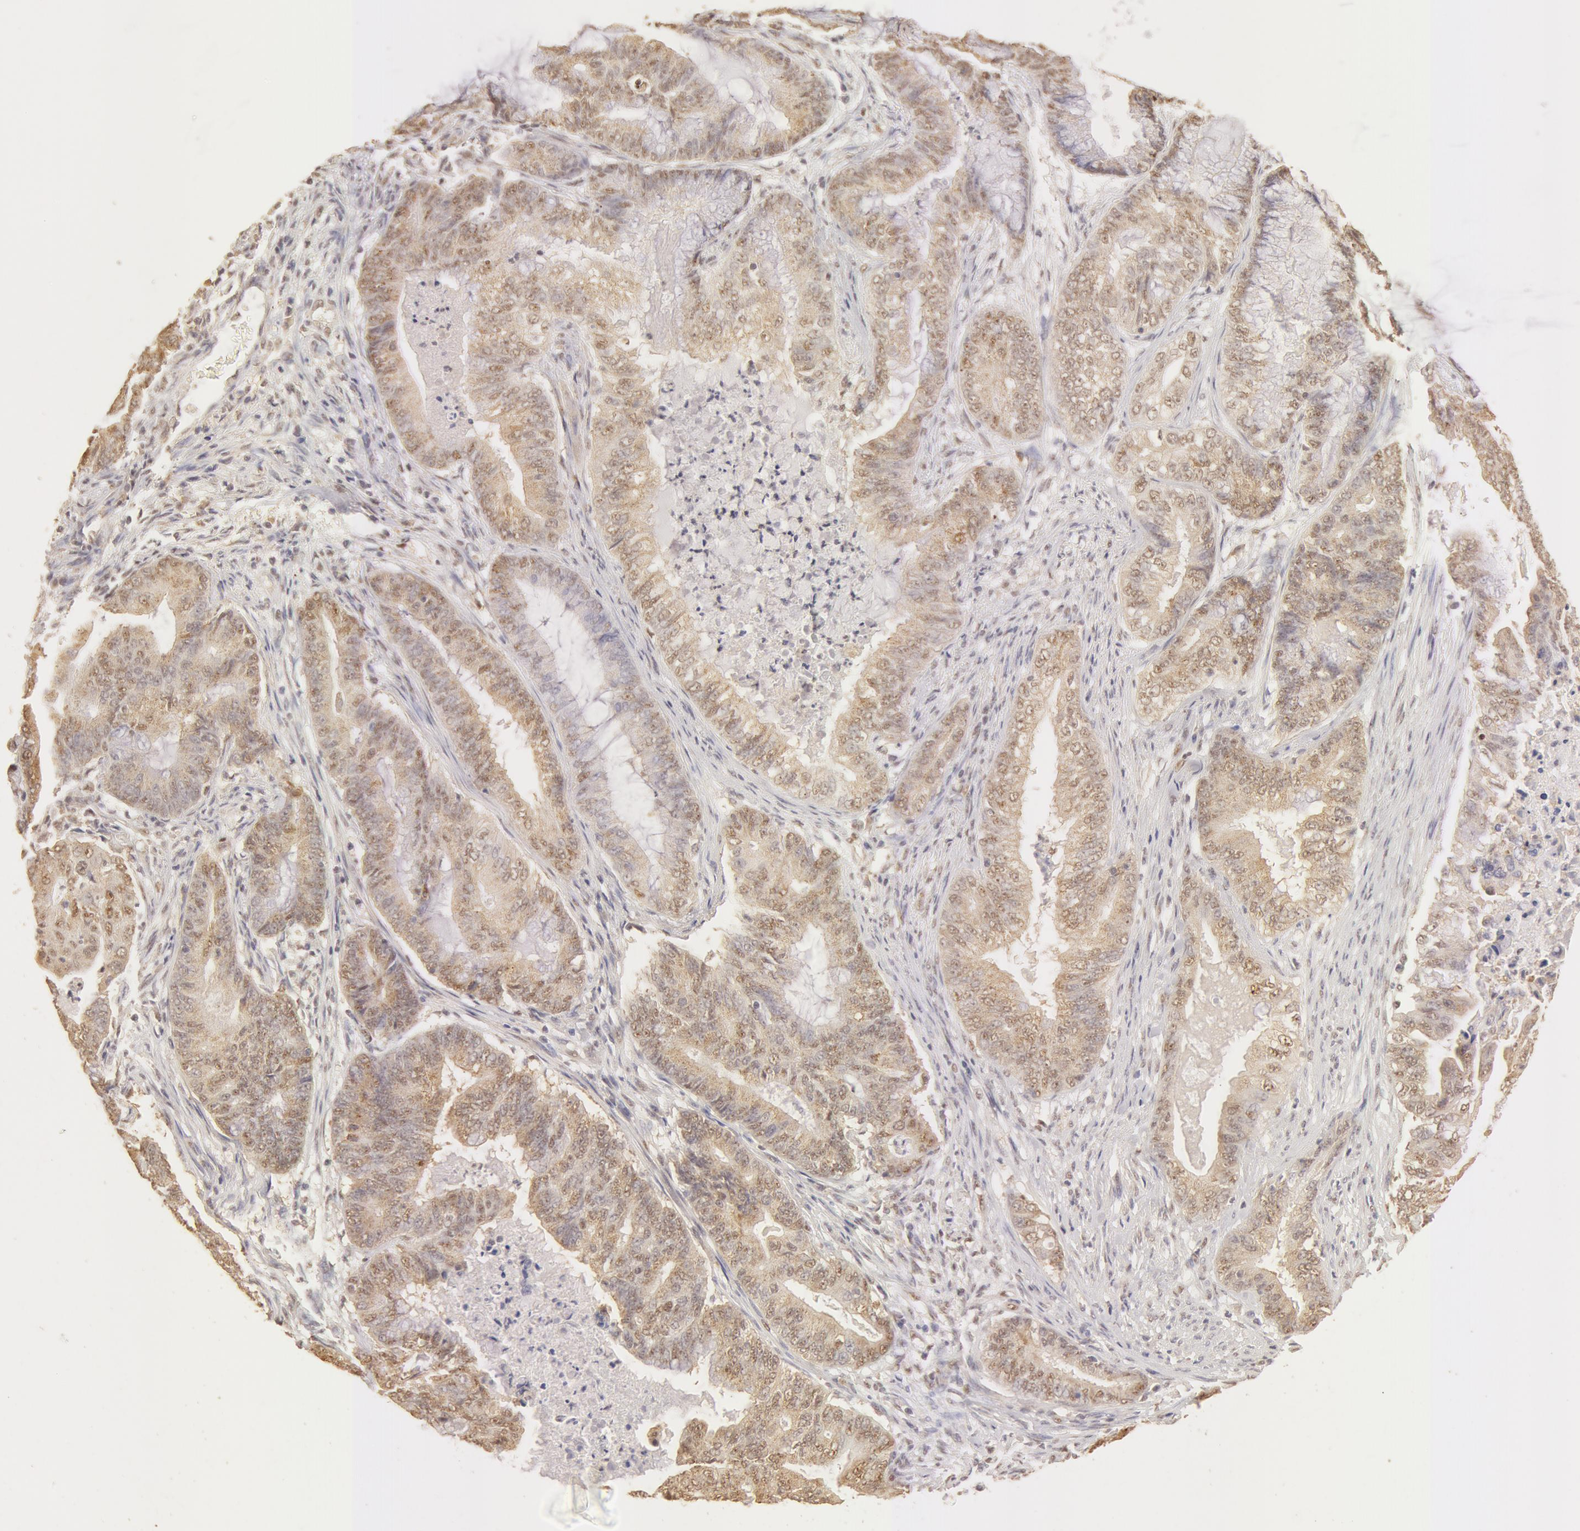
{"staining": {"intensity": "moderate", "quantity": ">75%", "location": "cytoplasmic/membranous,nuclear"}, "tissue": "endometrial cancer", "cell_type": "Tumor cells", "image_type": "cancer", "snomed": [{"axis": "morphology", "description": "Adenocarcinoma, NOS"}, {"axis": "topography", "description": "Endometrium"}], "caption": "The immunohistochemical stain shows moderate cytoplasmic/membranous and nuclear expression in tumor cells of adenocarcinoma (endometrial) tissue.", "gene": "SNRNP70", "patient": {"sex": "female", "age": 63}}